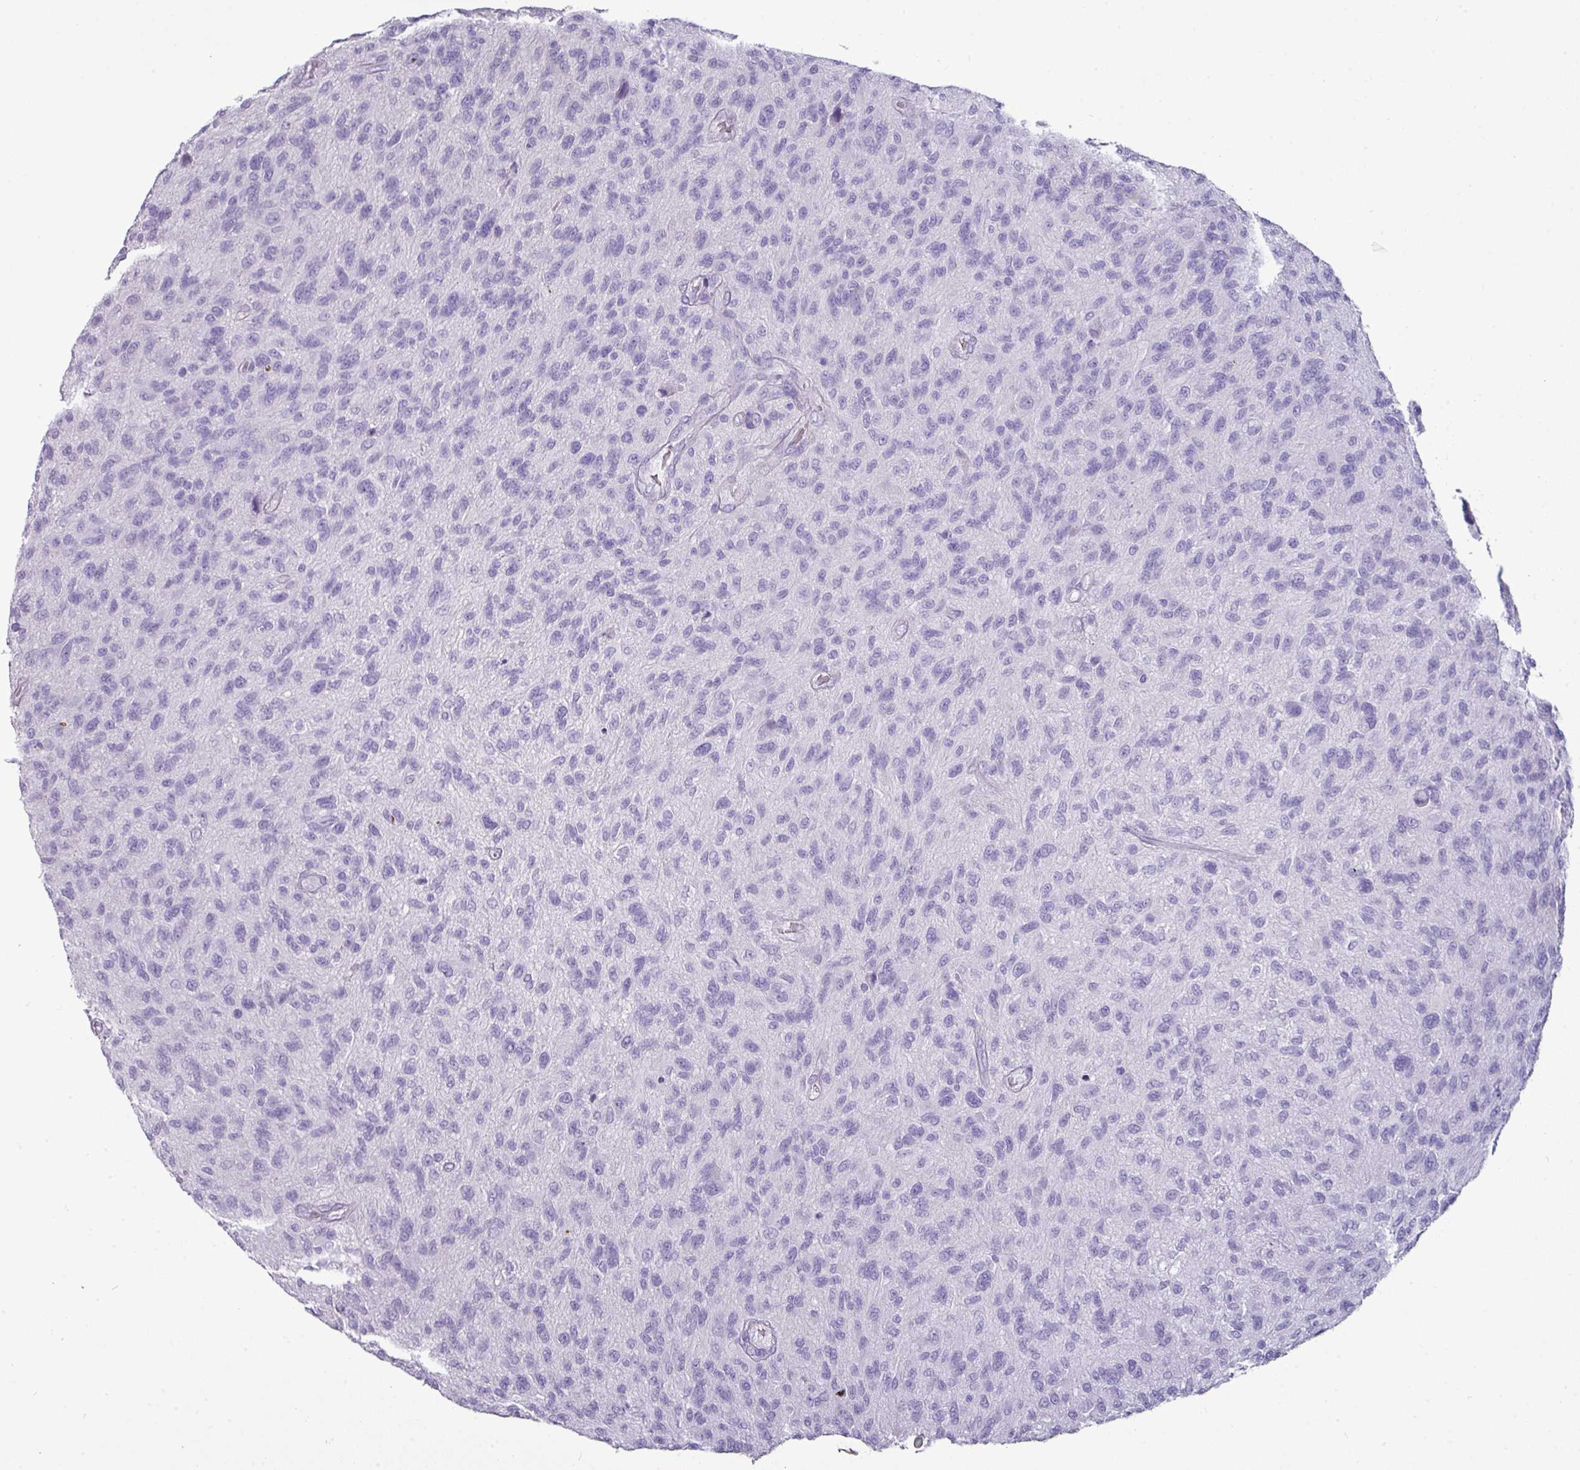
{"staining": {"intensity": "negative", "quantity": "none", "location": "none"}, "tissue": "glioma", "cell_type": "Tumor cells", "image_type": "cancer", "snomed": [{"axis": "morphology", "description": "Glioma, malignant, High grade"}, {"axis": "topography", "description": "Brain"}], "caption": "Human glioma stained for a protein using immunohistochemistry (IHC) displays no expression in tumor cells.", "gene": "GSTA3", "patient": {"sex": "male", "age": 47}}